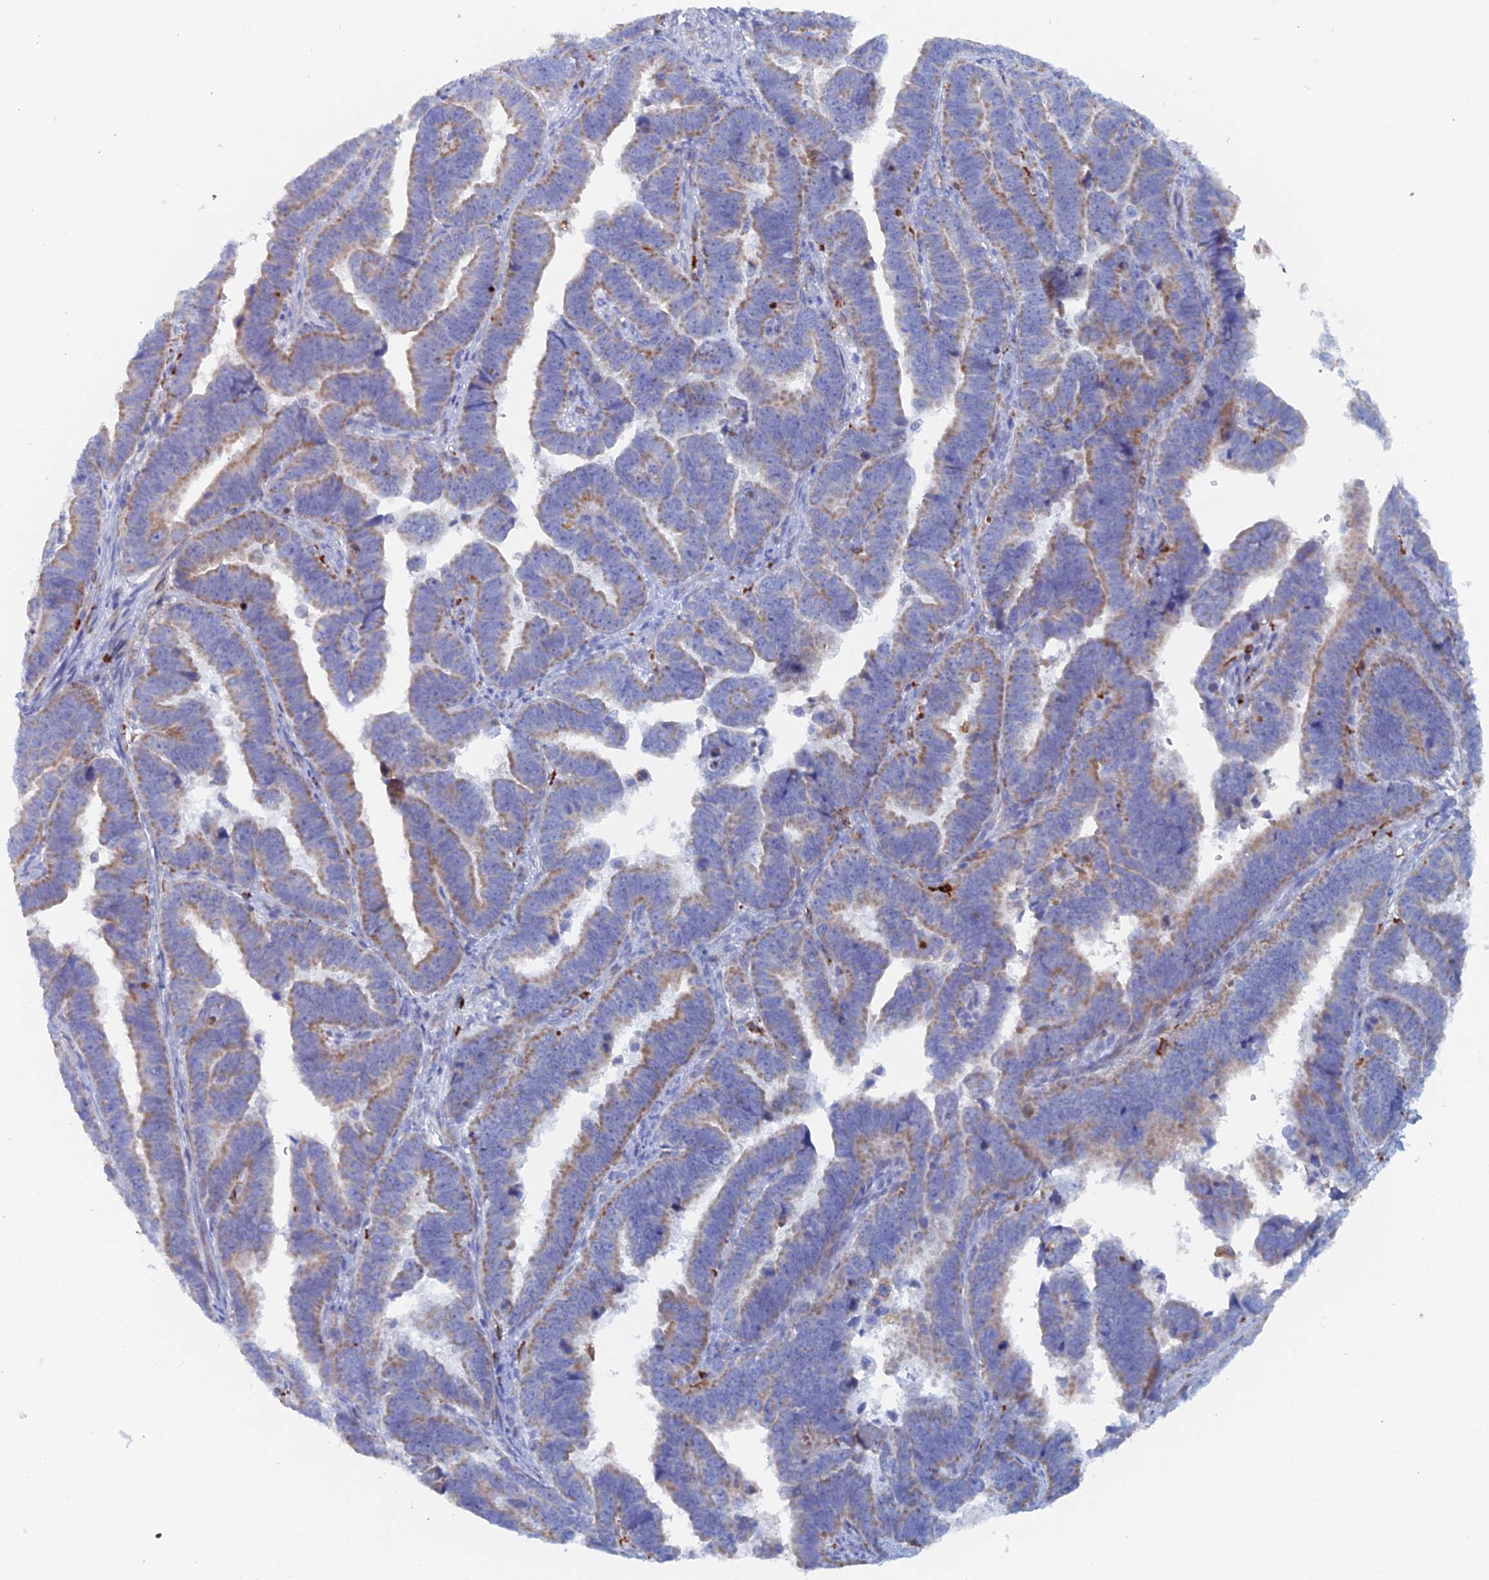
{"staining": {"intensity": "moderate", "quantity": "25%-75%", "location": "cytoplasmic/membranous"}, "tissue": "endometrial cancer", "cell_type": "Tumor cells", "image_type": "cancer", "snomed": [{"axis": "morphology", "description": "Adenocarcinoma, NOS"}, {"axis": "topography", "description": "Endometrium"}], "caption": "High-magnification brightfield microscopy of endometrial cancer stained with DAB (brown) and counterstained with hematoxylin (blue). tumor cells exhibit moderate cytoplasmic/membranous expression is seen in about25%-75% of cells. Nuclei are stained in blue.", "gene": "COG7", "patient": {"sex": "female", "age": 75}}